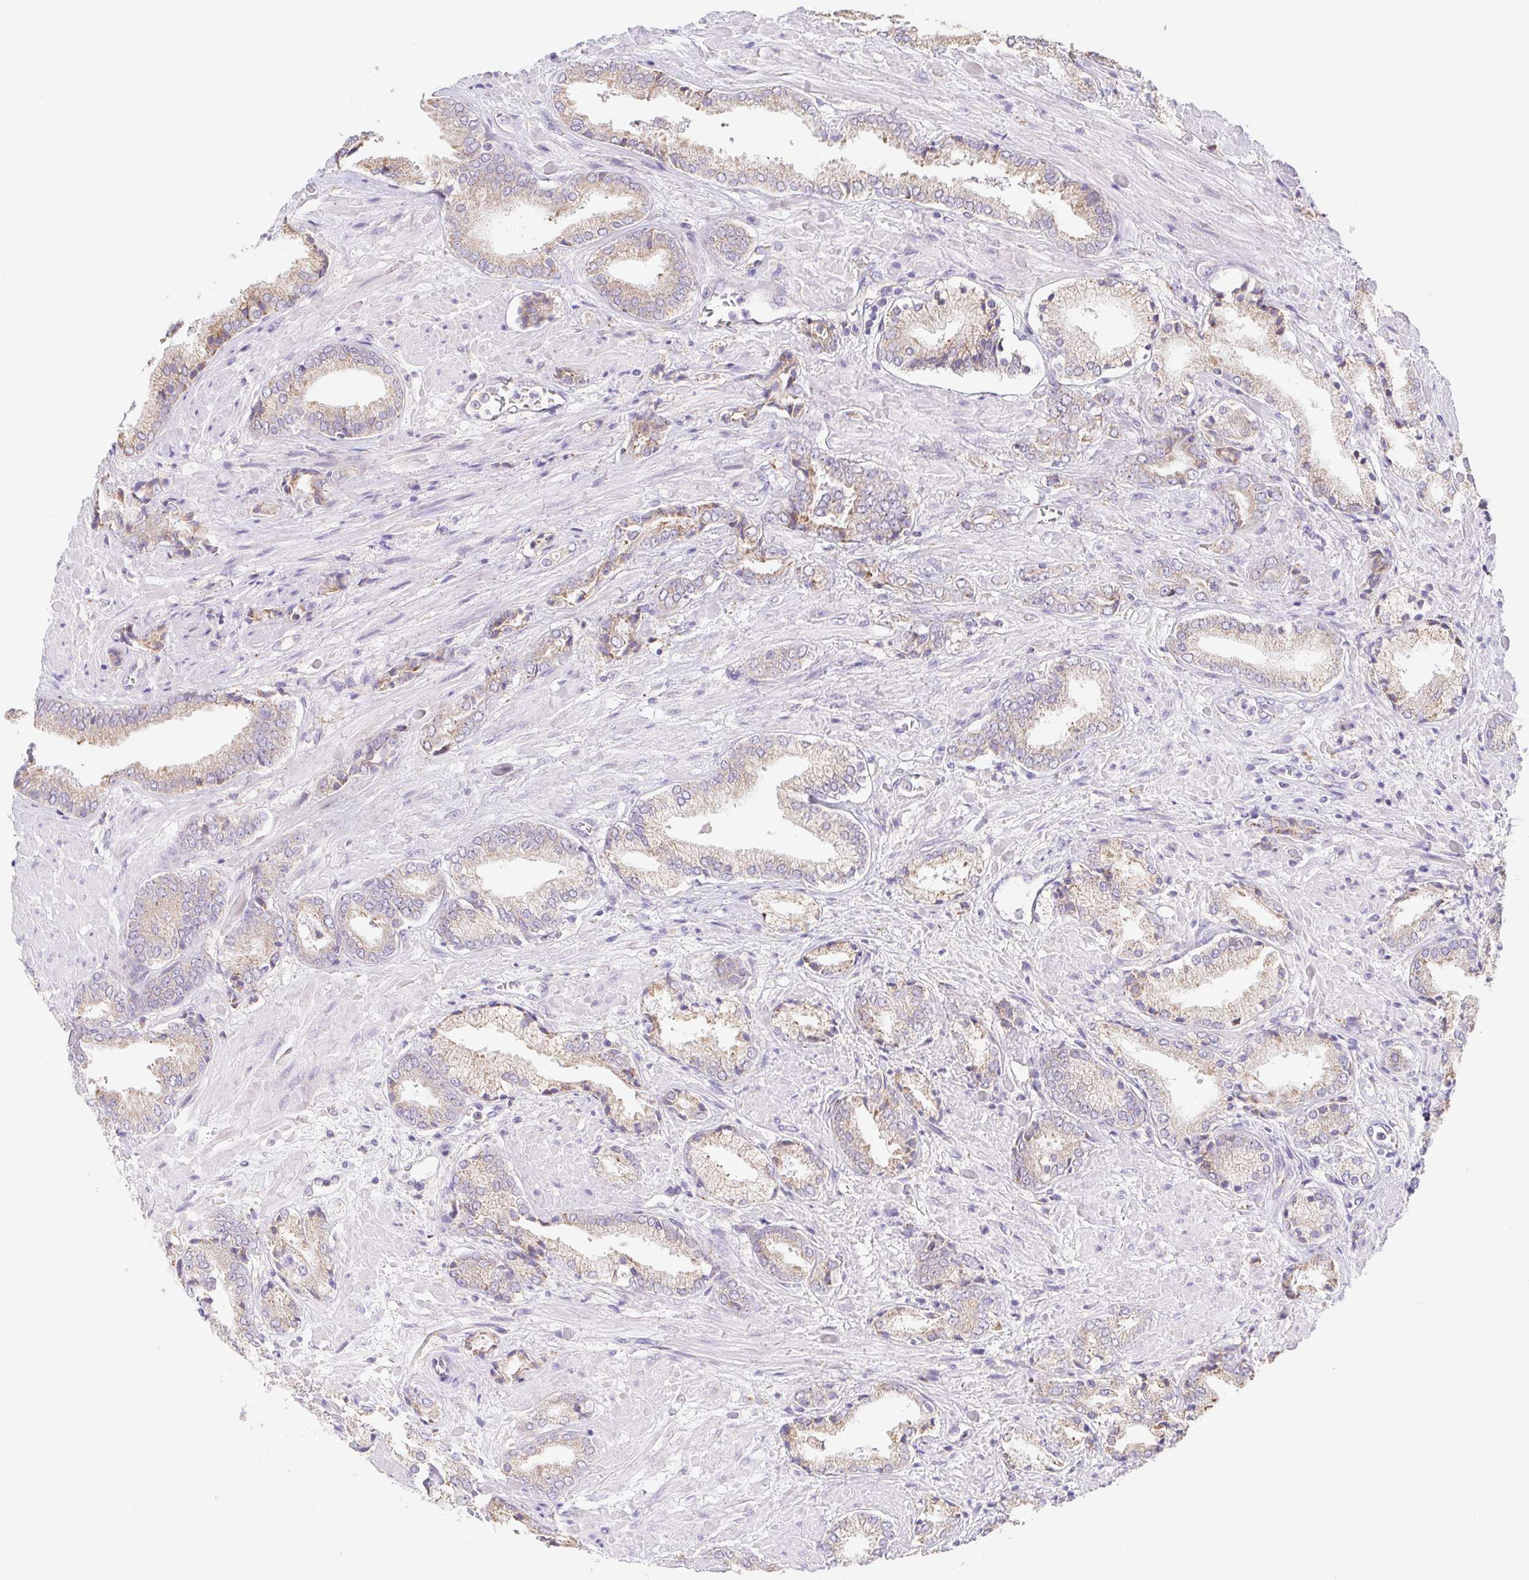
{"staining": {"intensity": "weak", "quantity": ">75%", "location": "cytoplasmic/membranous"}, "tissue": "prostate cancer", "cell_type": "Tumor cells", "image_type": "cancer", "snomed": [{"axis": "morphology", "description": "Adenocarcinoma, High grade"}, {"axis": "topography", "description": "Prostate"}], "caption": "Brown immunohistochemical staining in human prostate cancer exhibits weak cytoplasmic/membranous positivity in about >75% of tumor cells.", "gene": "ADAM8", "patient": {"sex": "male", "age": 56}}